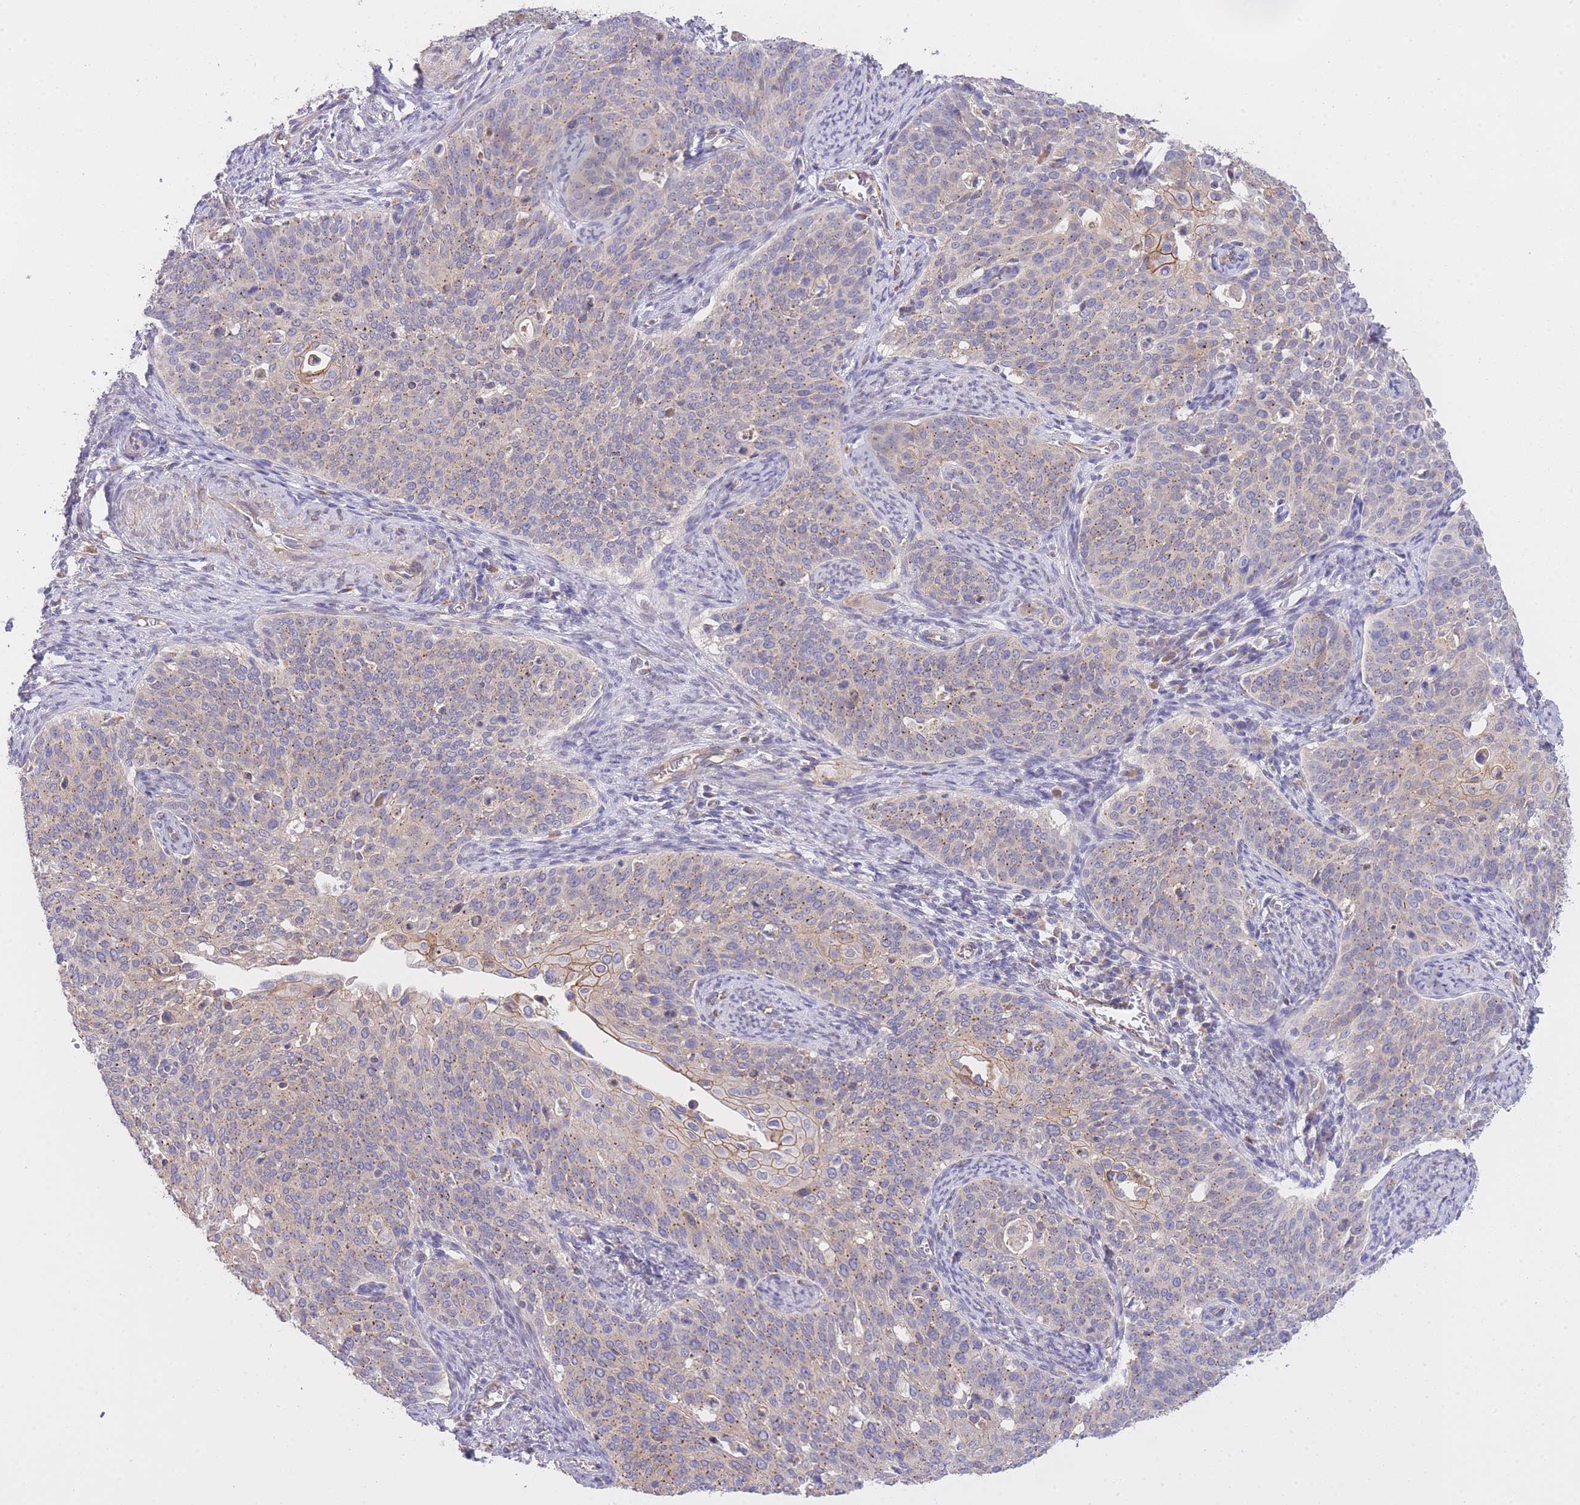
{"staining": {"intensity": "weak", "quantity": "25%-75%", "location": "cytoplasmic/membranous"}, "tissue": "cervical cancer", "cell_type": "Tumor cells", "image_type": "cancer", "snomed": [{"axis": "morphology", "description": "Squamous cell carcinoma, NOS"}, {"axis": "topography", "description": "Cervix"}], "caption": "Squamous cell carcinoma (cervical) stained with IHC demonstrates weak cytoplasmic/membranous staining in about 25%-75% of tumor cells.", "gene": "CTBP1", "patient": {"sex": "female", "age": 44}}